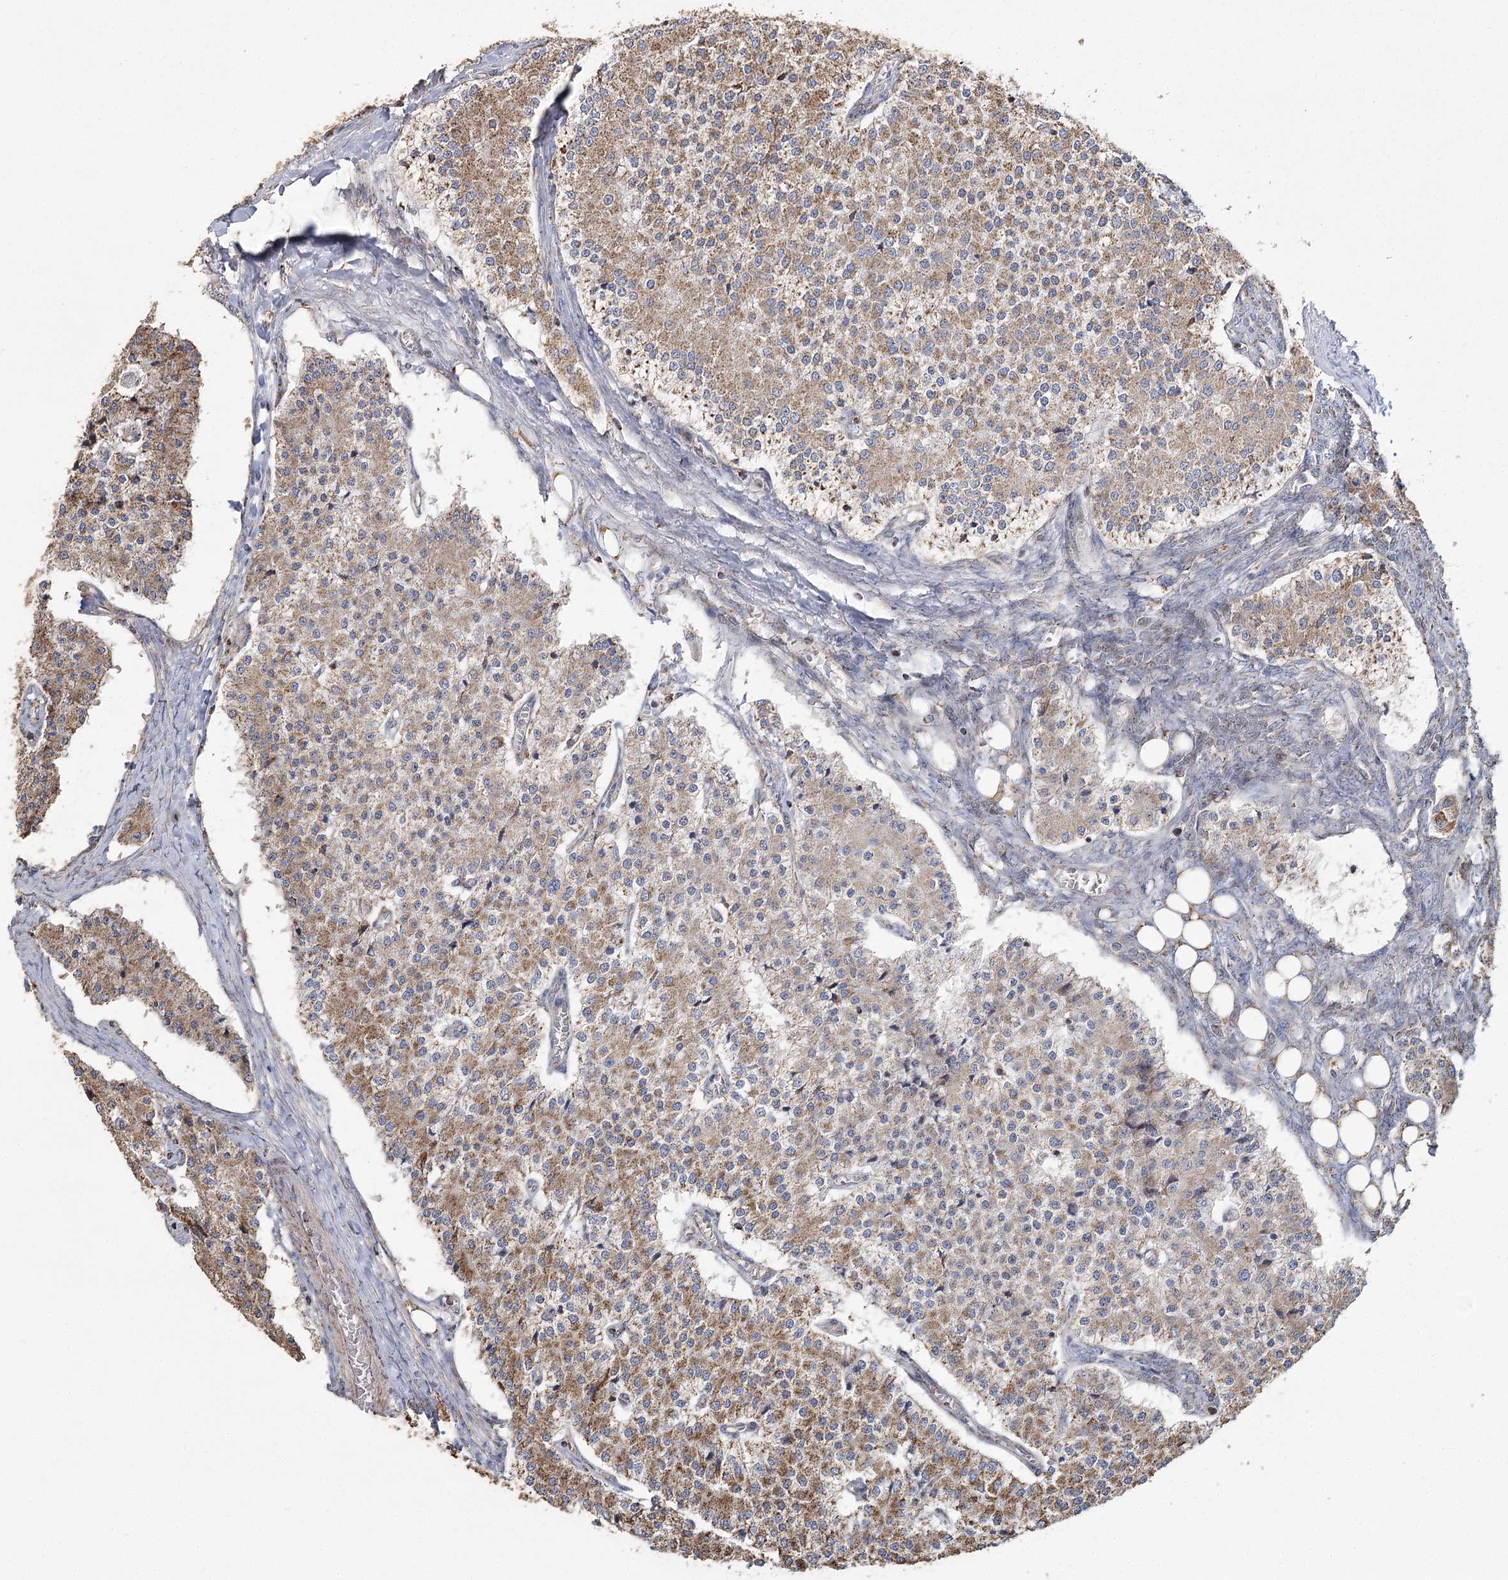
{"staining": {"intensity": "moderate", "quantity": ">75%", "location": "cytoplasmic/membranous"}, "tissue": "carcinoid", "cell_type": "Tumor cells", "image_type": "cancer", "snomed": [{"axis": "morphology", "description": "Carcinoid, malignant, NOS"}, {"axis": "topography", "description": "Colon"}], "caption": "There is medium levels of moderate cytoplasmic/membranous staining in tumor cells of carcinoid, as demonstrated by immunohistochemical staining (brown color).", "gene": "RANBP3L", "patient": {"sex": "female", "age": 52}}